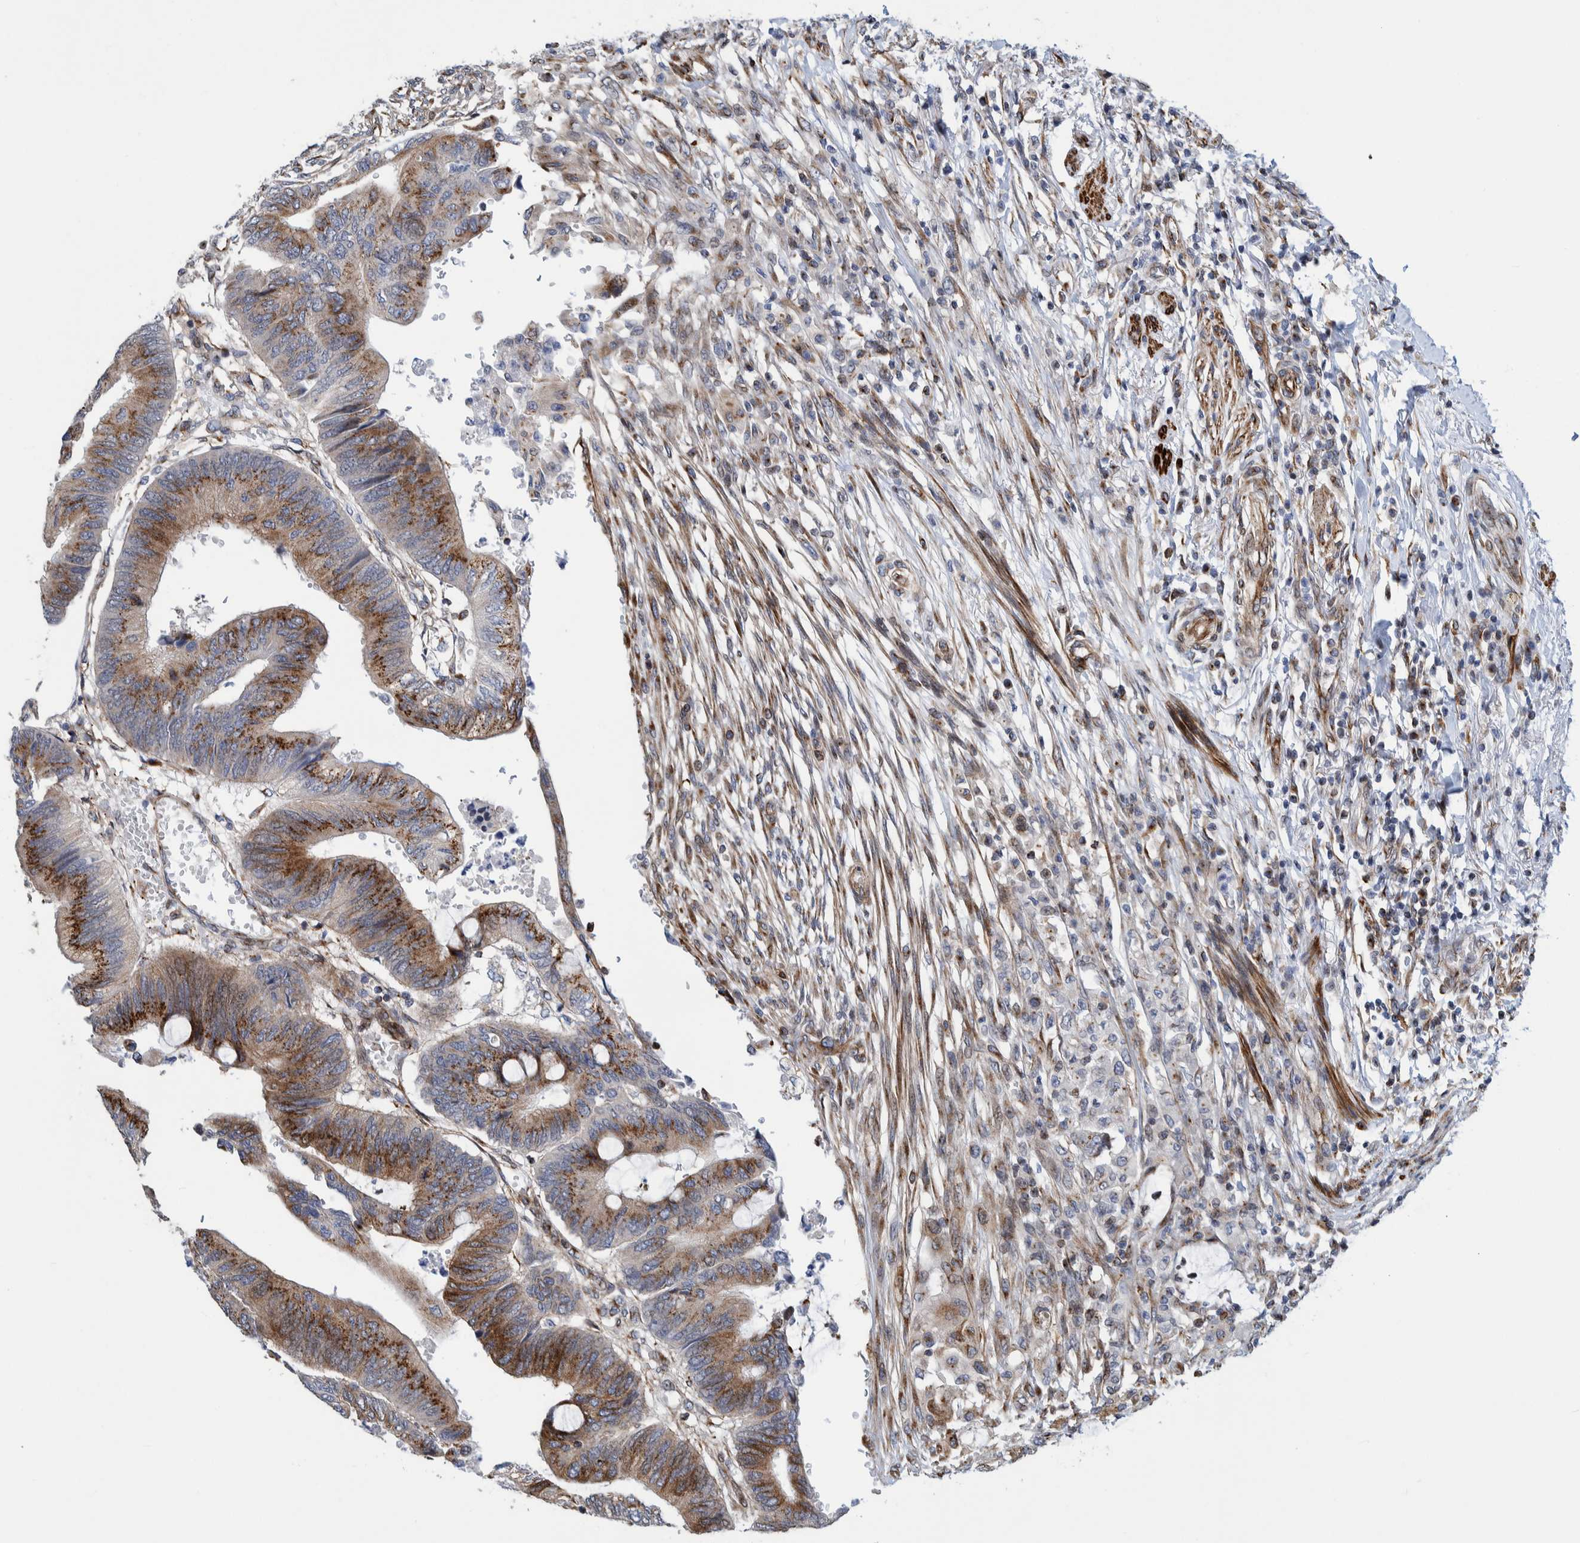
{"staining": {"intensity": "moderate", "quantity": ">75%", "location": "cytoplasmic/membranous"}, "tissue": "colorectal cancer", "cell_type": "Tumor cells", "image_type": "cancer", "snomed": [{"axis": "morphology", "description": "Normal tissue, NOS"}, {"axis": "morphology", "description": "Adenocarcinoma, NOS"}, {"axis": "topography", "description": "Rectum"}, {"axis": "topography", "description": "Peripheral nerve tissue"}], "caption": "There is medium levels of moderate cytoplasmic/membranous positivity in tumor cells of adenocarcinoma (colorectal), as demonstrated by immunohistochemical staining (brown color).", "gene": "CCDC57", "patient": {"sex": "male", "age": 92}}